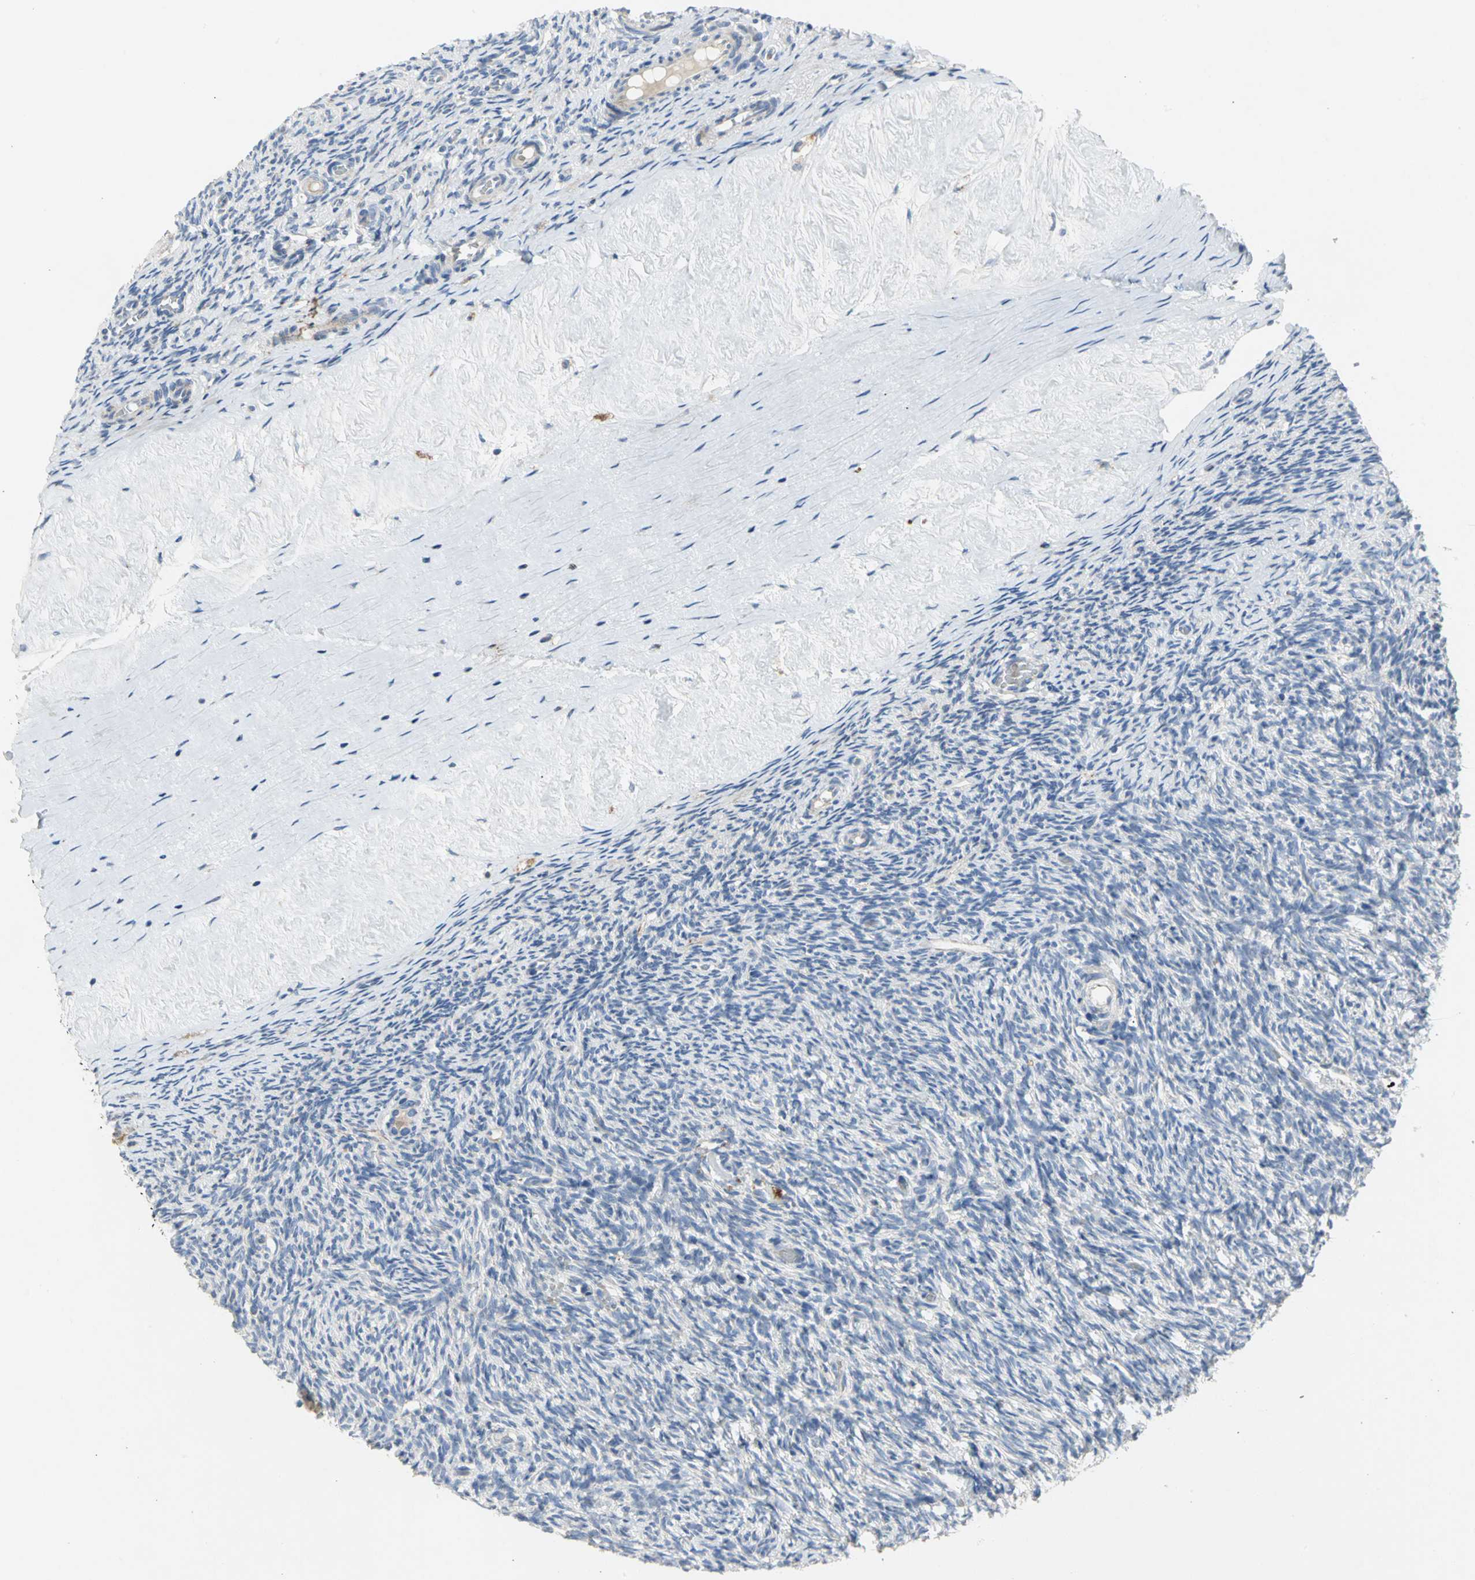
{"staining": {"intensity": "weak", "quantity": "<25%", "location": "cytoplasmic/membranous"}, "tissue": "ovary", "cell_type": "Ovarian stroma cells", "image_type": "normal", "snomed": [{"axis": "morphology", "description": "Normal tissue, NOS"}, {"axis": "topography", "description": "Ovary"}], "caption": "Human ovary stained for a protein using immunohistochemistry shows no expression in ovarian stroma cells.", "gene": "SPPL2B", "patient": {"sex": "female", "age": 60}}